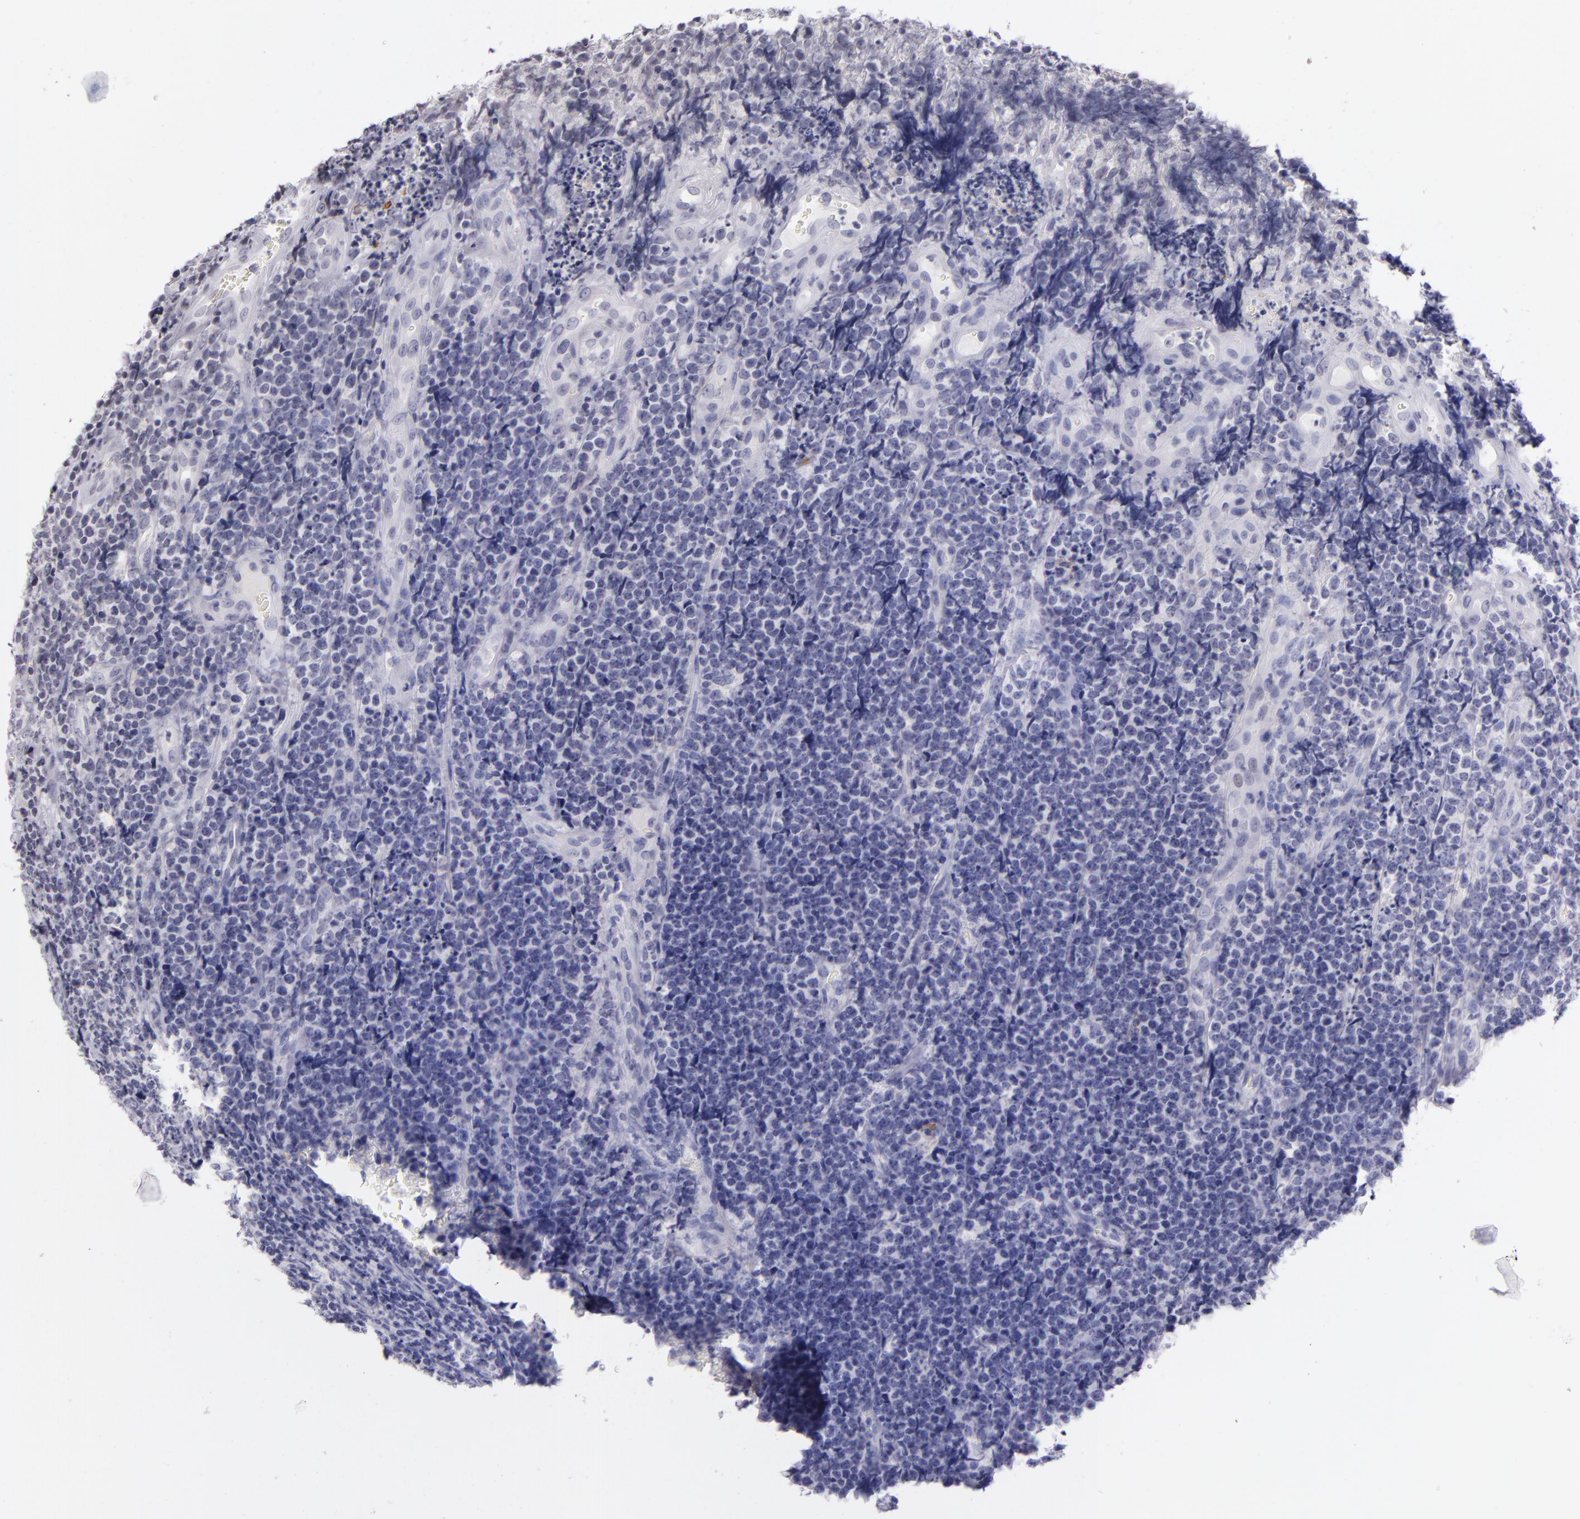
{"staining": {"intensity": "negative", "quantity": "none", "location": "none"}, "tissue": "lymphoma", "cell_type": "Tumor cells", "image_type": "cancer", "snomed": [{"axis": "morphology", "description": "Malignant lymphoma, non-Hodgkin's type, High grade"}, {"axis": "topography", "description": "Small intestine"}, {"axis": "topography", "description": "Colon"}], "caption": "Histopathology image shows no significant protein staining in tumor cells of malignant lymphoma, non-Hodgkin's type (high-grade). Nuclei are stained in blue.", "gene": "CD40", "patient": {"sex": "male", "age": 8}}